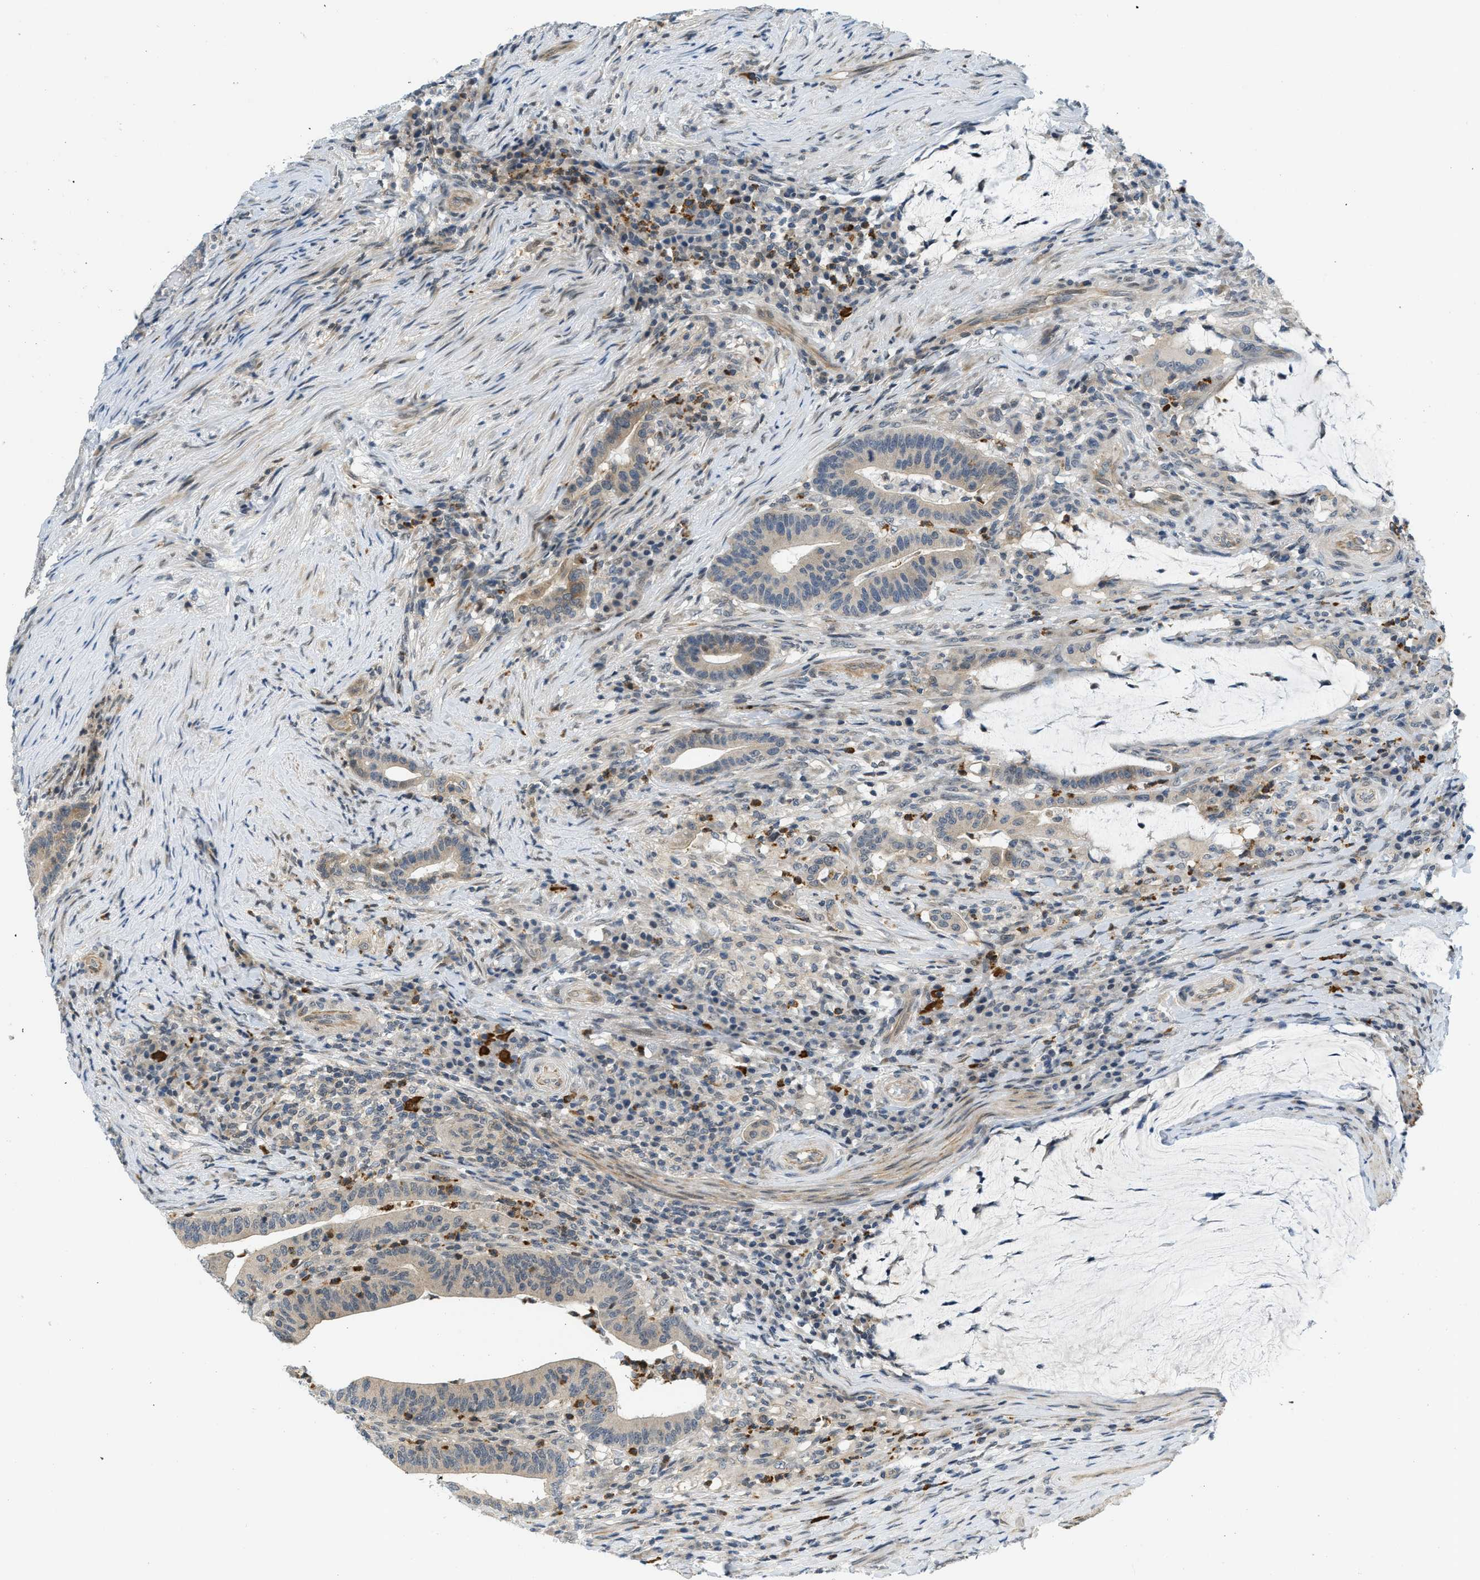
{"staining": {"intensity": "moderate", "quantity": "<25%", "location": "cytoplasmic/membranous"}, "tissue": "colorectal cancer", "cell_type": "Tumor cells", "image_type": "cancer", "snomed": [{"axis": "morphology", "description": "Normal tissue, NOS"}, {"axis": "morphology", "description": "Adenocarcinoma, NOS"}, {"axis": "topography", "description": "Colon"}], "caption": "Immunohistochemical staining of human adenocarcinoma (colorectal) demonstrates low levels of moderate cytoplasmic/membranous positivity in about <25% of tumor cells.", "gene": "KMT2A", "patient": {"sex": "female", "age": 66}}